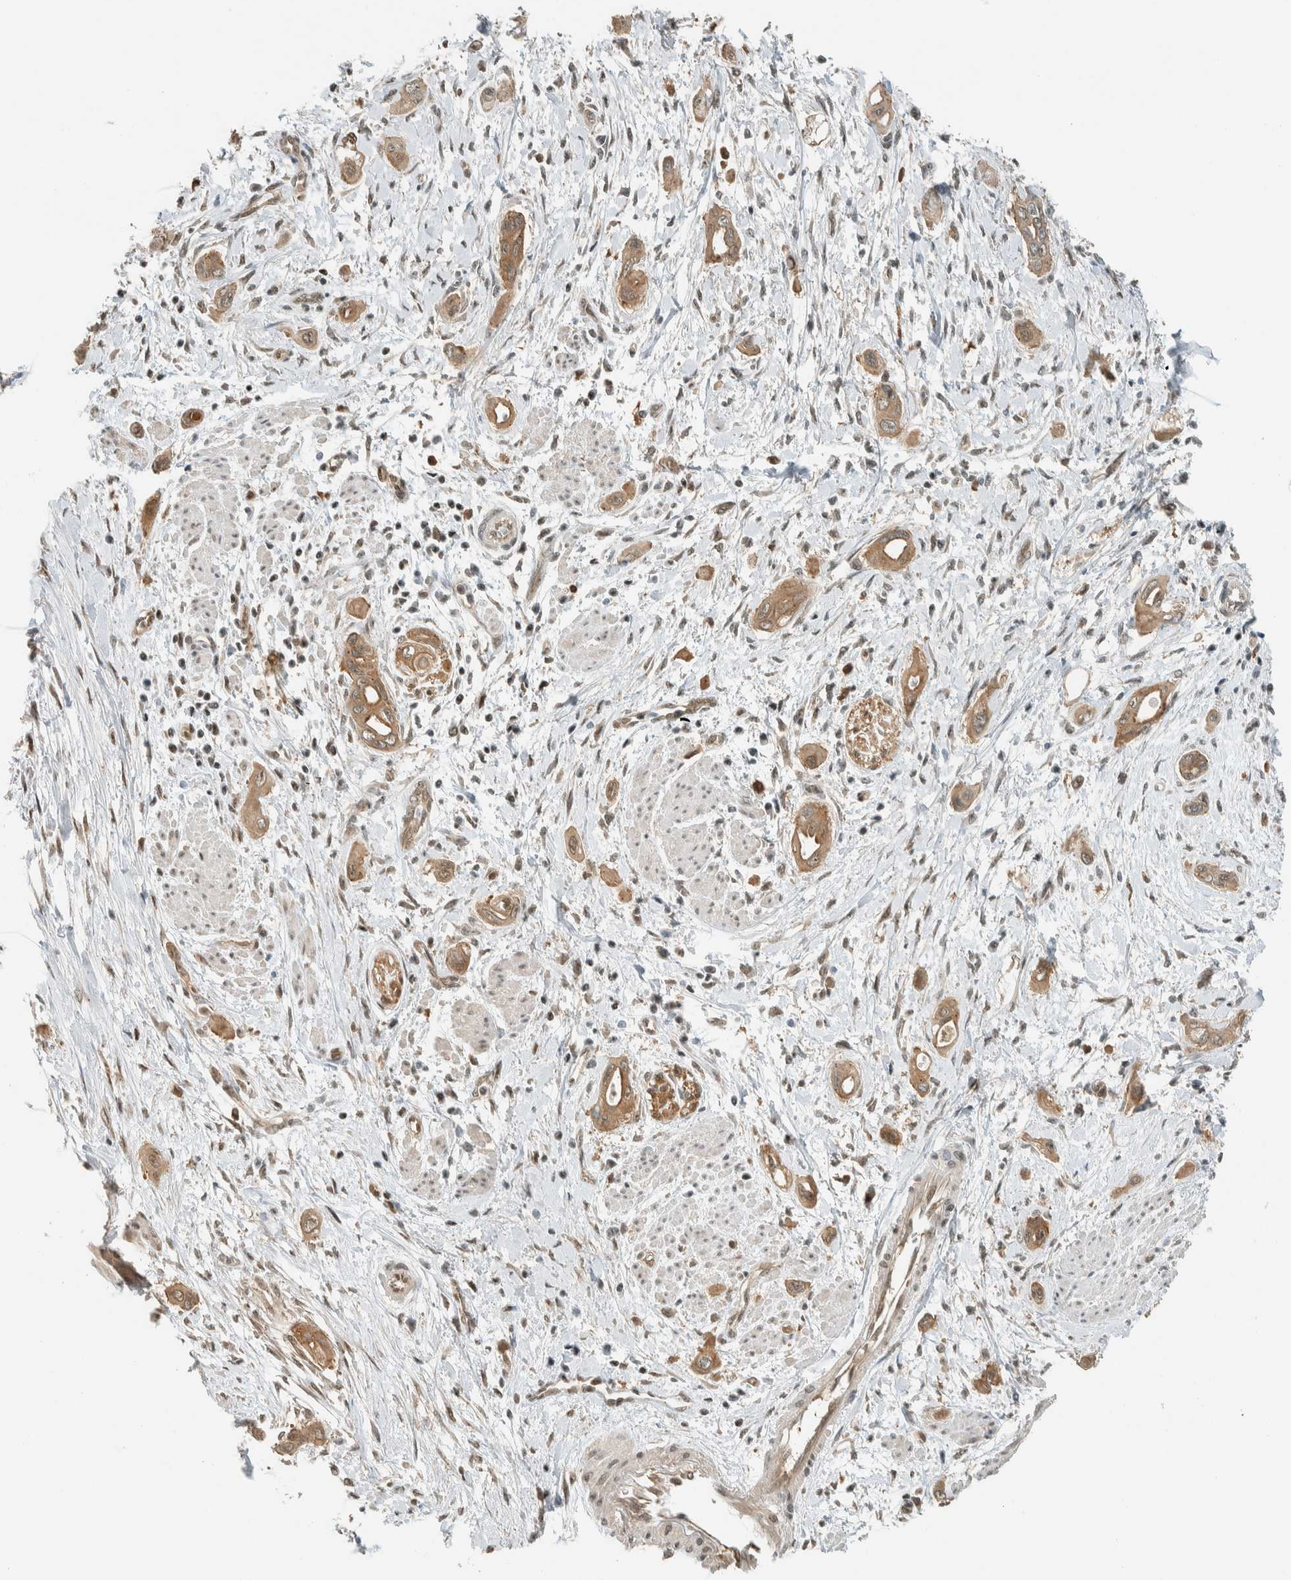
{"staining": {"intensity": "moderate", "quantity": ">75%", "location": "cytoplasmic/membranous"}, "tissue": "pancreatic cancer", "cell_type": "Tumor cells", "image_type": "cancer", "snomed": [{"axis": "morphology", "description": "Adenocarcinoma, NOS"}, {"axis": "topography", "description": "Pancreas"}], "caption": "Approximately >75% of tumor cells in adenocarcinoma (pancreatic) demonstrate moderate cytoplasmic/membranous protein staining as visualized by brown immunohistochemical staining.", "gene": "NIBAN2", "patient": {"sex": "male", "age": 59}}